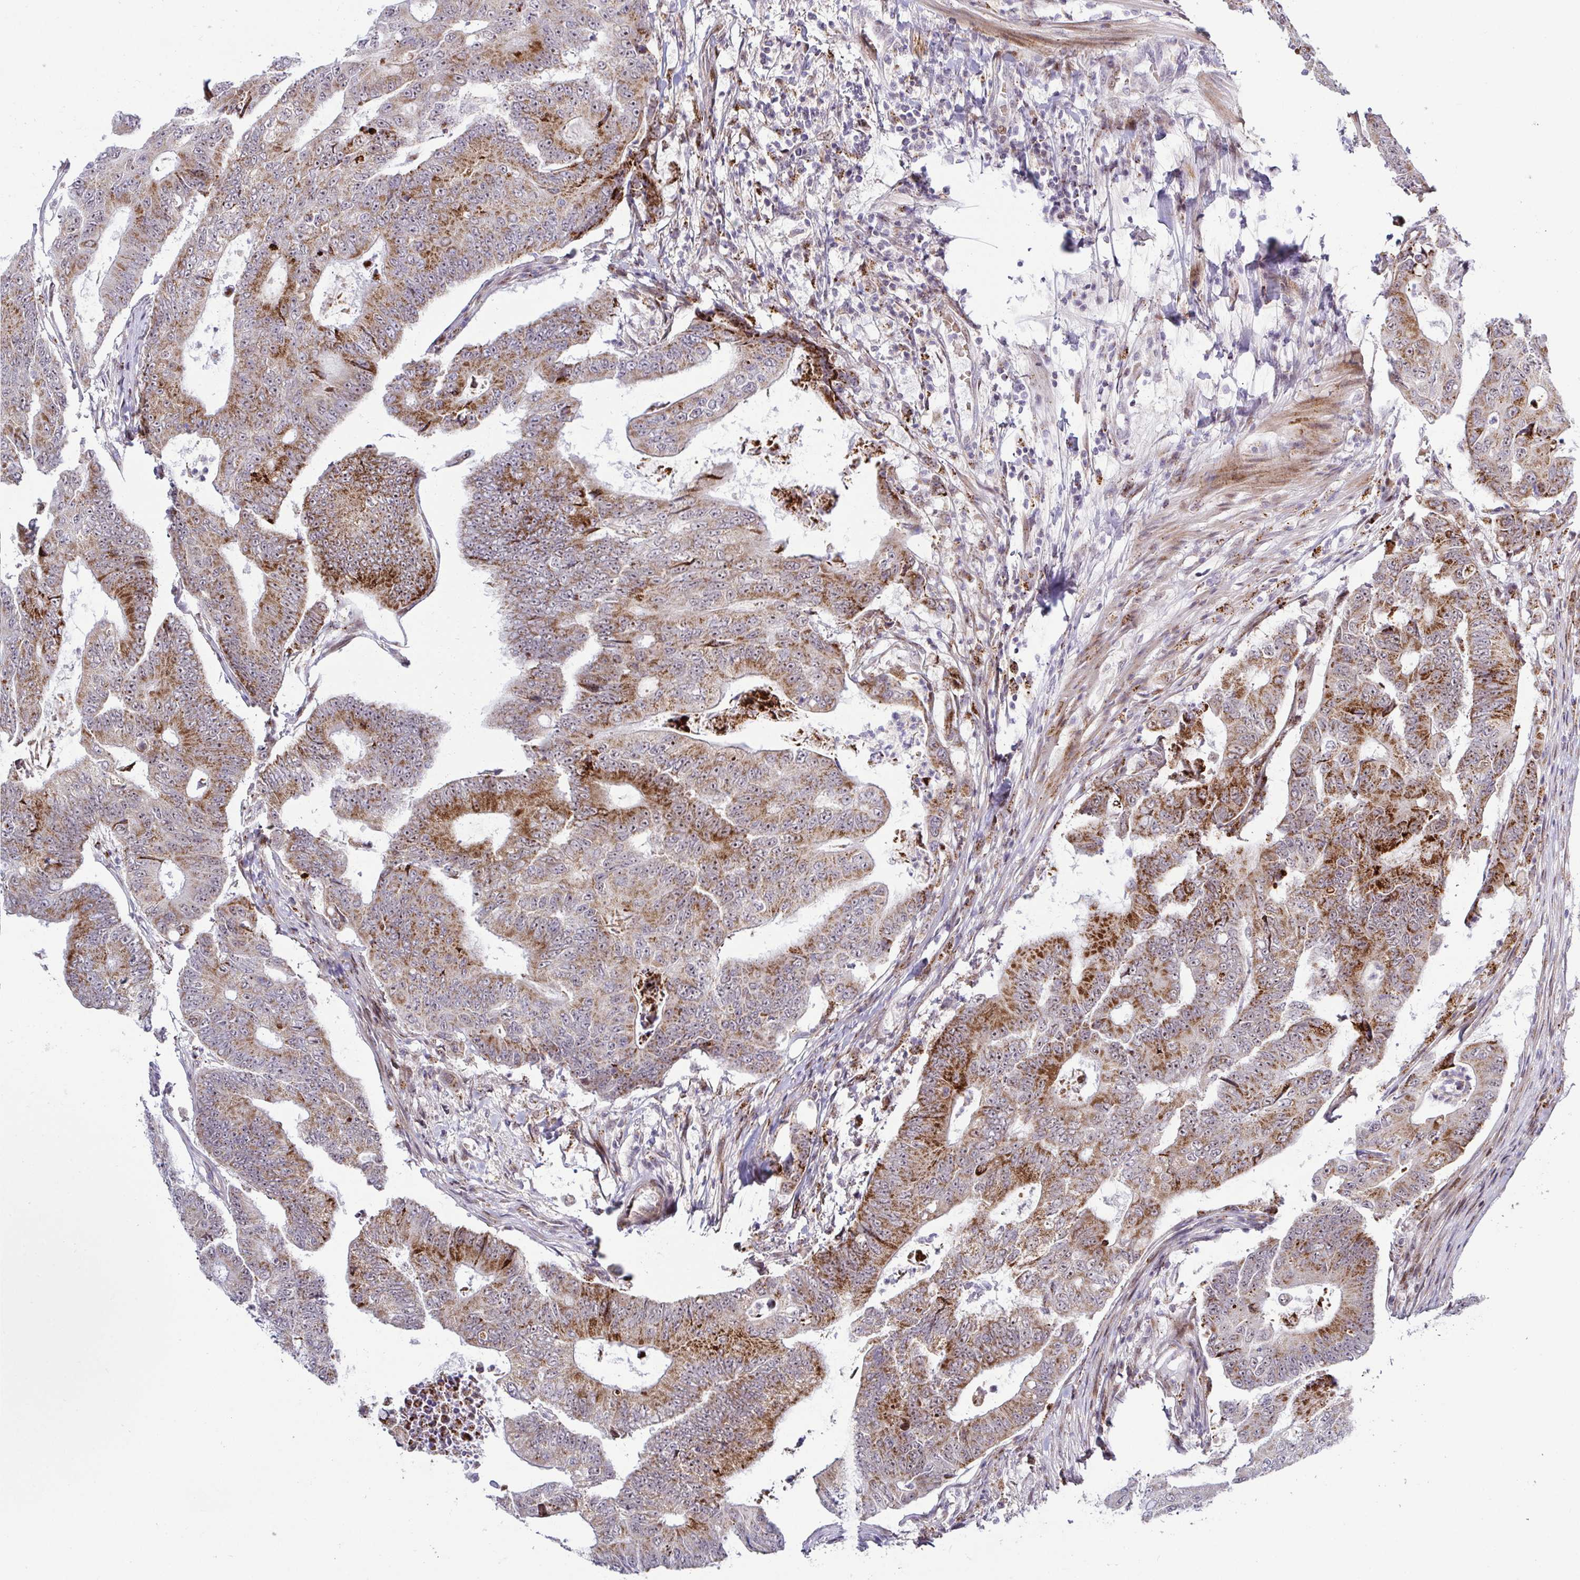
{"staining": {"intensity": "strong", "quantity": "25%-75%", "location": "cytoplasmic/membranous"}, "tissue": "colorectal cancer", "cell_type": "Tumor cells", "image_type": "cancer", "snomed": [{"axis": "morphology", "description": "Adenocarcinoma, NOS"}, {"axis": "topography", "description": "Colon"}], "caption": "The image shows immunohistochemical staining of colorectal cancer (adenocarcinoma). There is strong cytoplasmic/membranous positivity is appreciated in about 25%-75% of tumor cells.", "gene": "DZIP1", "patient": {"sex": "female", "age": 48}}